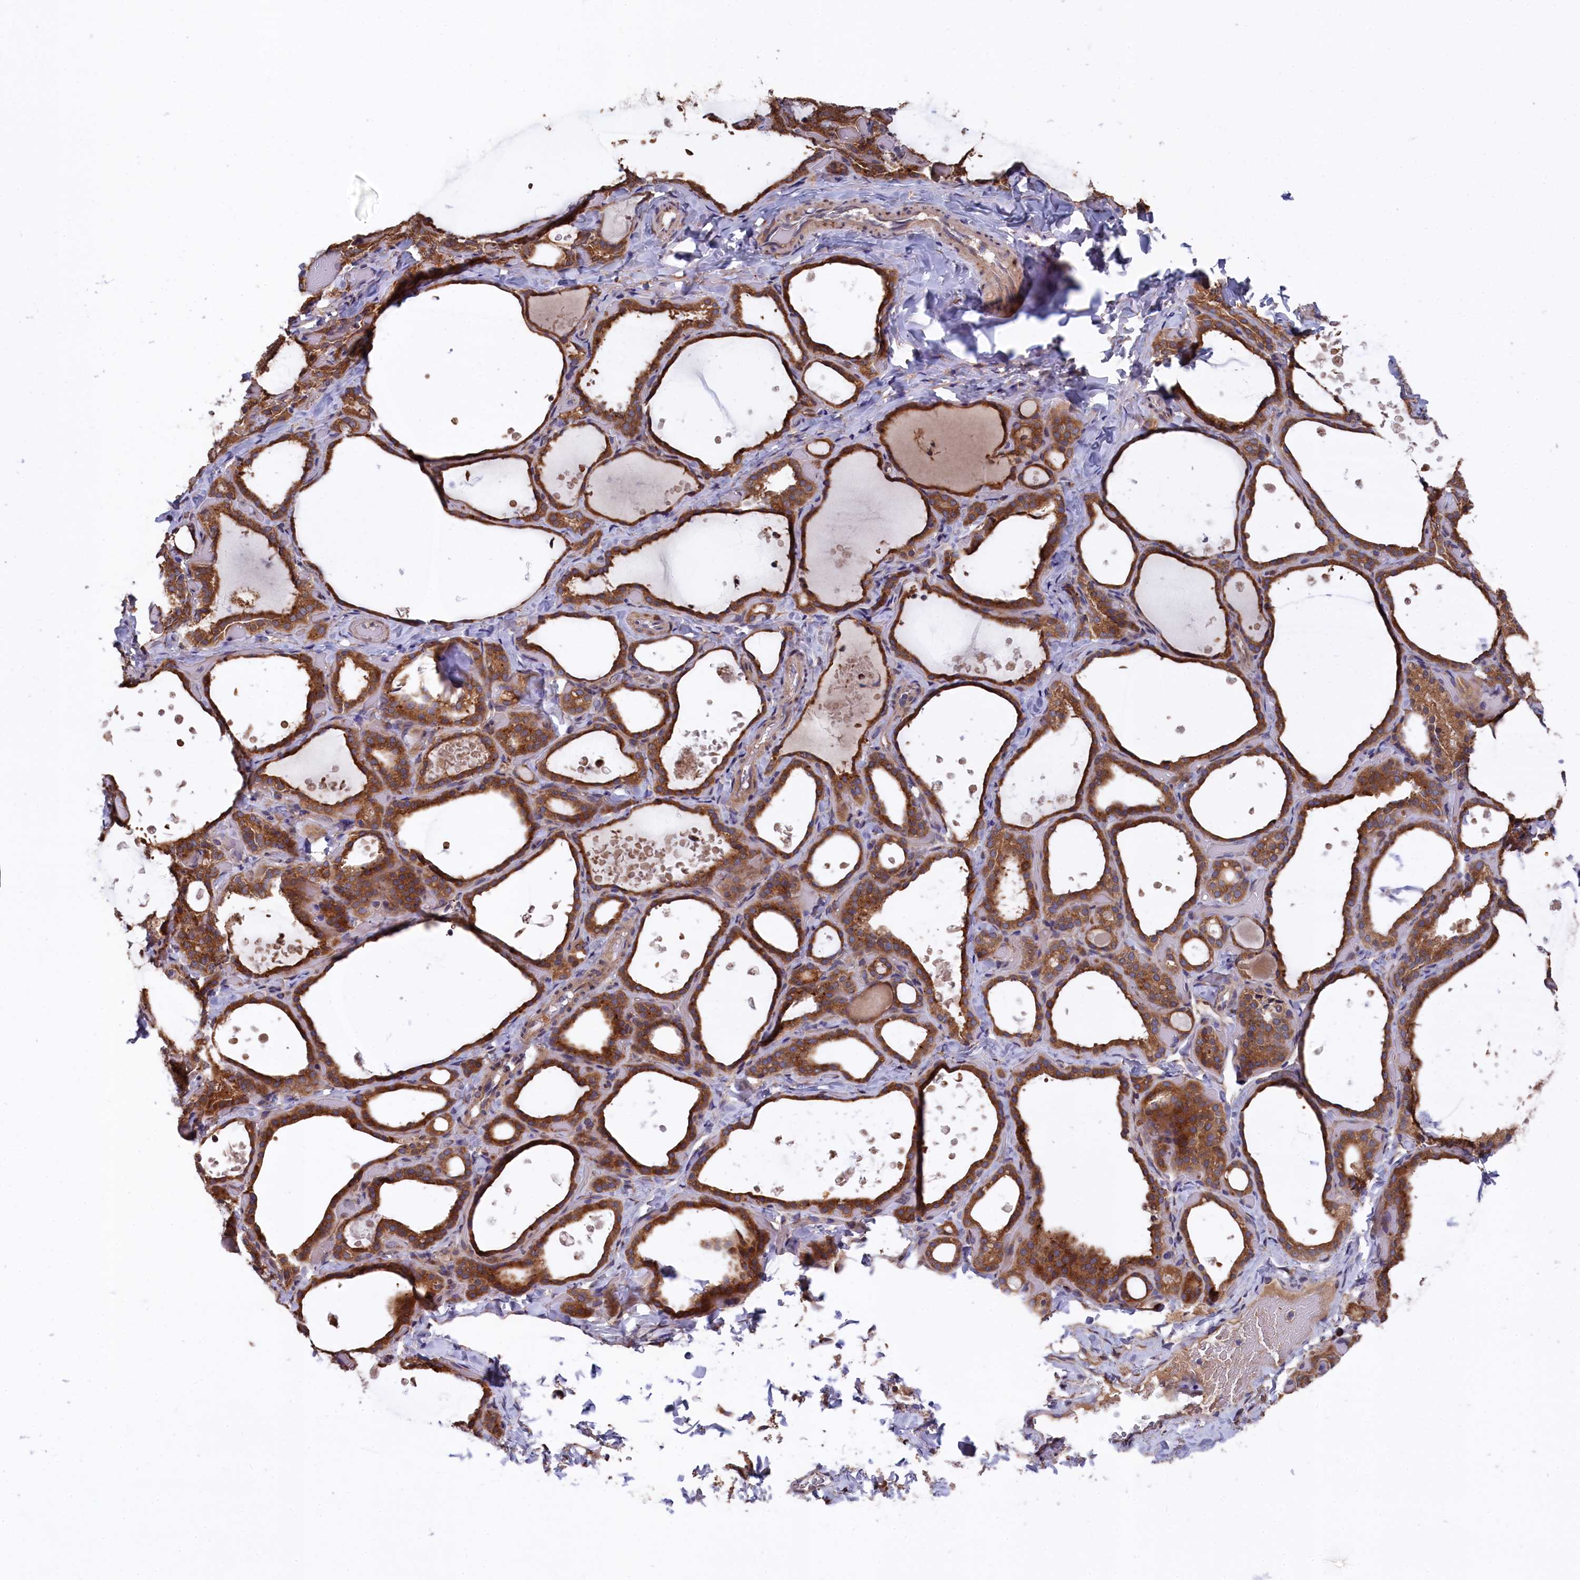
{"staining": {"intensity": "moderate", "quantity": ">75%", "location": "cytoplasmic/membranous"}, "tissue": "thyroid gland", "cell_type": "Glandular cells", "image_type": "normal", "snomed": [{"axis": "morphology", "description": "Normal tissue, NOS"}, {"axis": "topography", "description": "Thyroid gland"}], "caption": "Brown immunohistochemical staining in benign thyroid gland exhibits moderate cytoplasmic/membranous staining in approximately >75% of glandular cells. Nuclei are stained in blue.", "gene": "SLC12A4", "patient": {"sex": "female", "age": 44}}